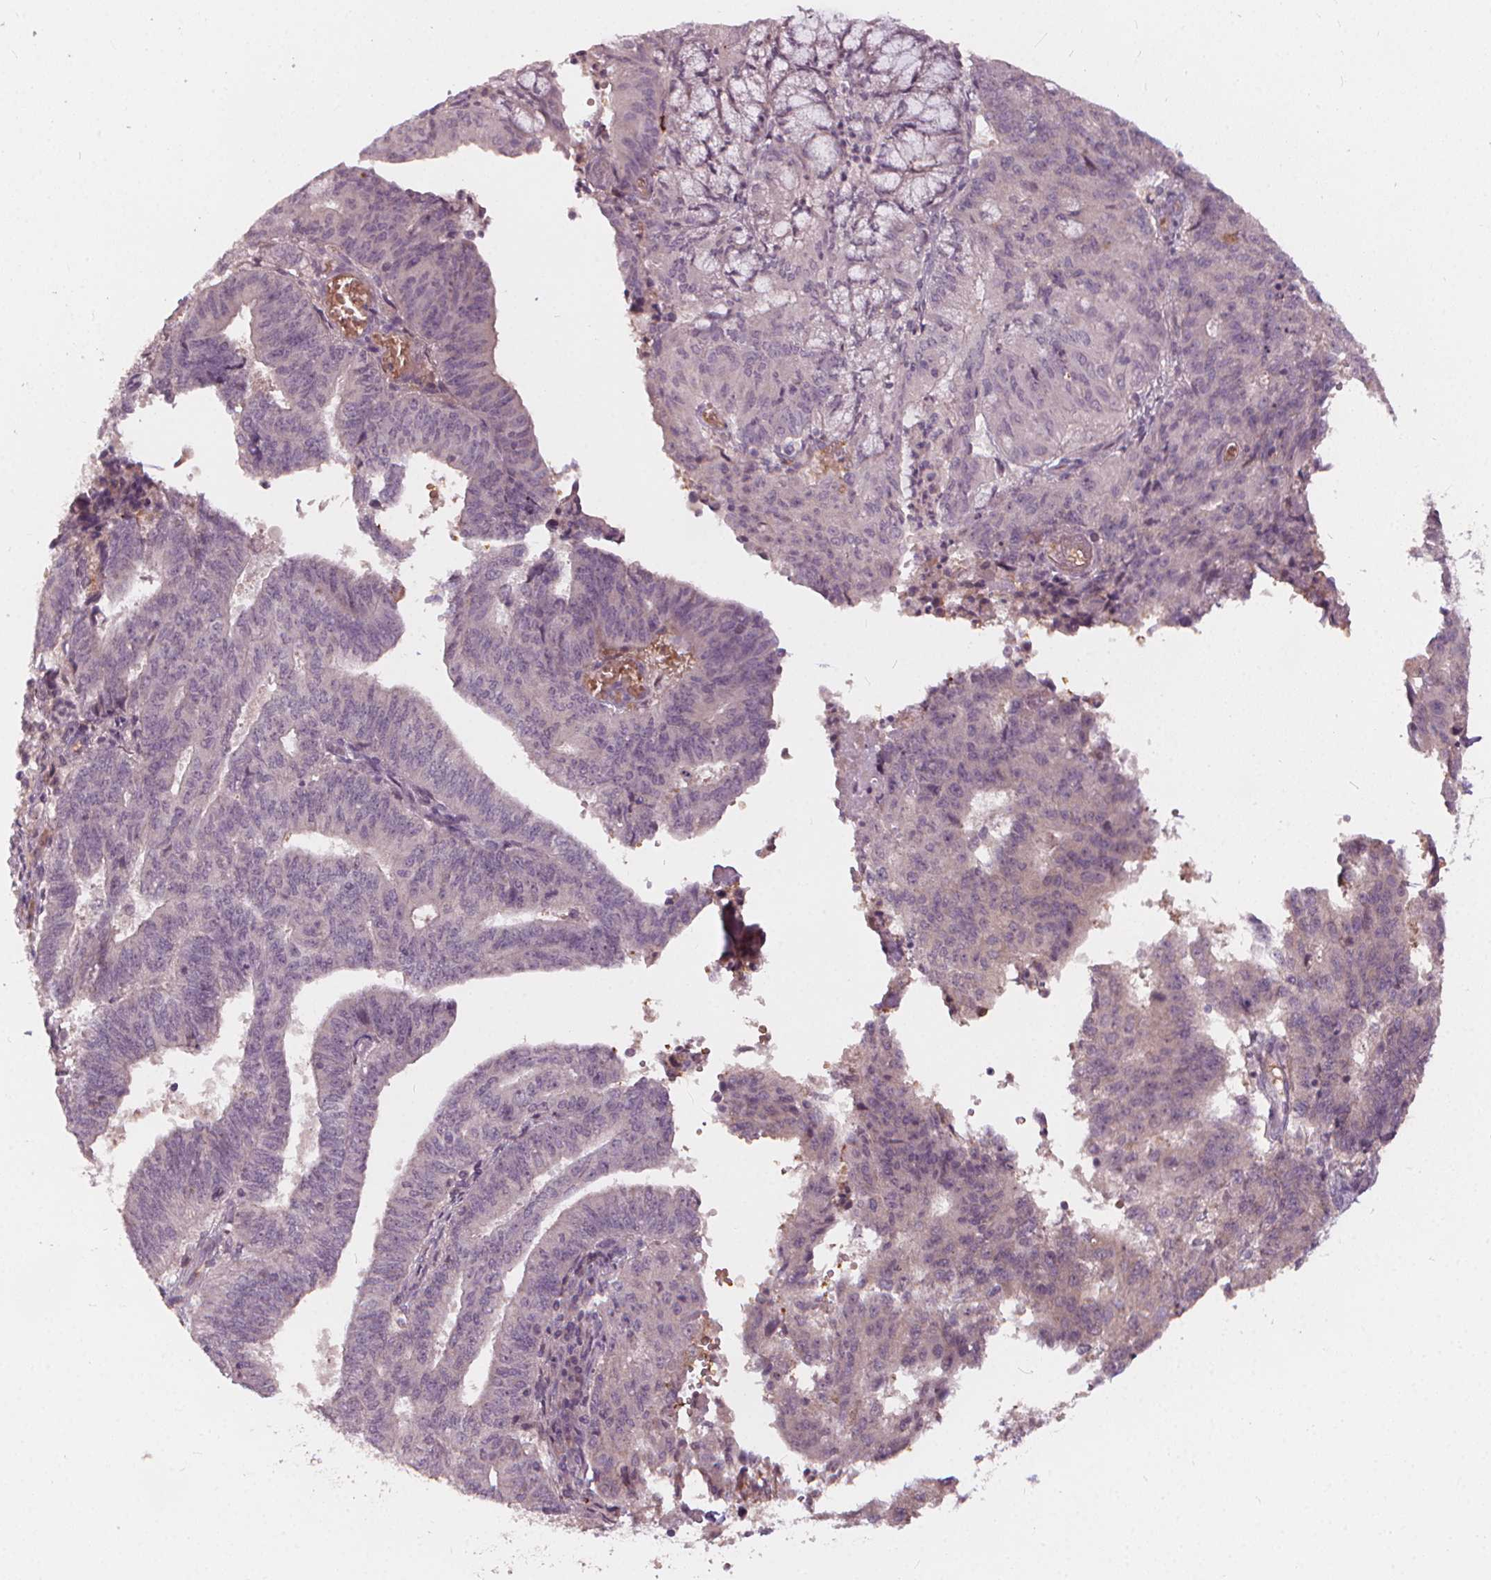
{"staining": {"intensity": "negative", "quantity": "none", "location": "none"}, "tissue": "endometrial cancer", "cell_type": "Tumor cells", "image_type": "cancer", "snomed": [{"axis": "morphology", "description": "Adenocarcinoma, NOS"}, {"axis": "topography", "description": "Endometrium"}], "caption": "Tumor cells are negative for brown protein staining in endometrial cancer.", "gene": "IPO13", "patient": {"sex": "female", "age": 82}}